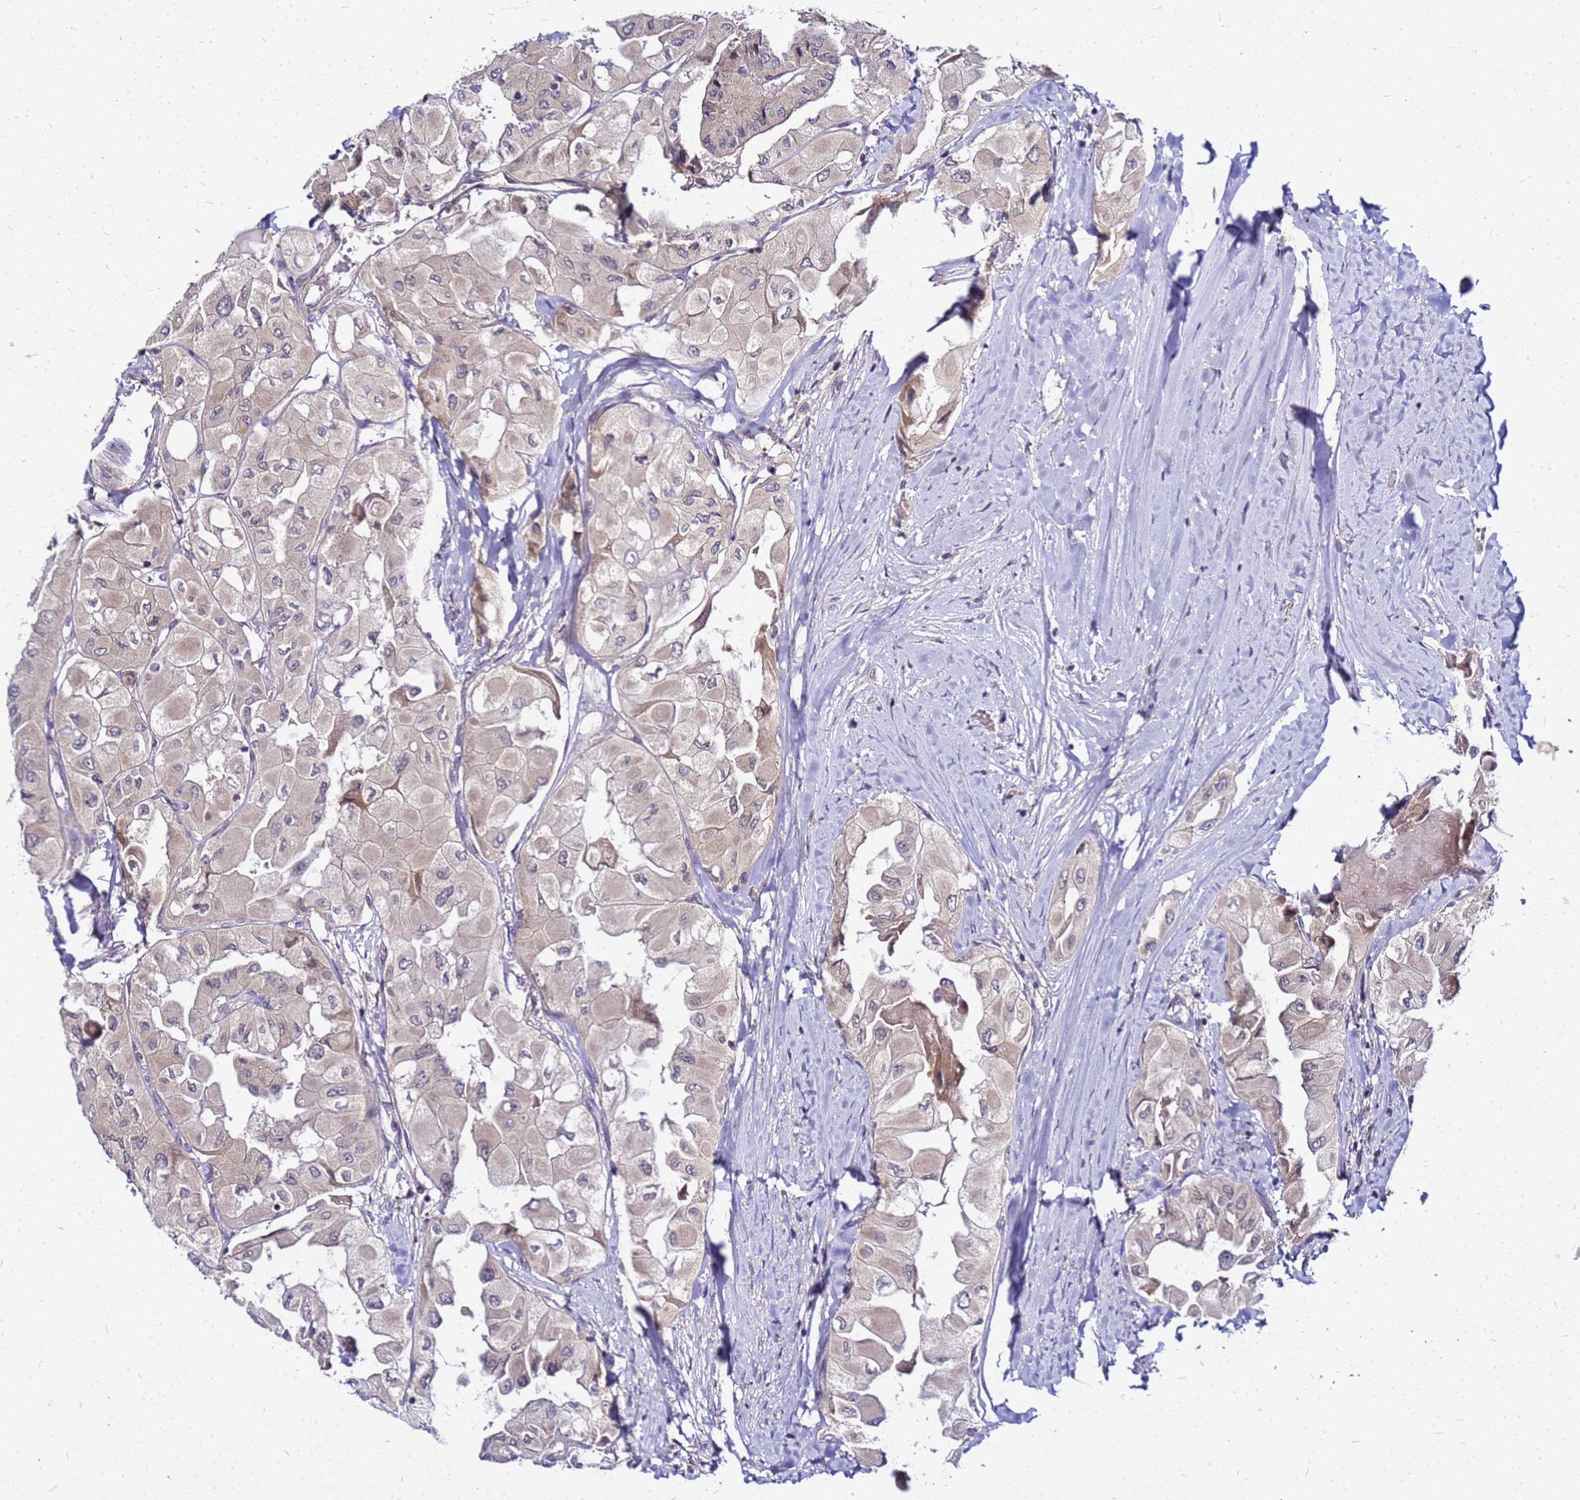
{"staining": {"intensity": "weak", "quantity": "25%-75%", "location": "cytoplasmic/membranous"}, "tissue": "thyroid cancer", "cell_type": "Tumor cells", "image_type": "cancer", "snomed": [{"axis": "morphology", "description": "Normal tissue, NOS"}, {"axis": "morphology", "description": "Papillary adenocarcinoma, NOS"}, {"axis": "topography", "description": "Thyroid gland"}], "caption": "Weak cytoplasmic/membranous staining is seen in approximately 25%-75% of tumor cells in papillary adenocarcinoma (thyroid).", "gene": "SAT1", "patient": {"sex": "female", "age": 59}}